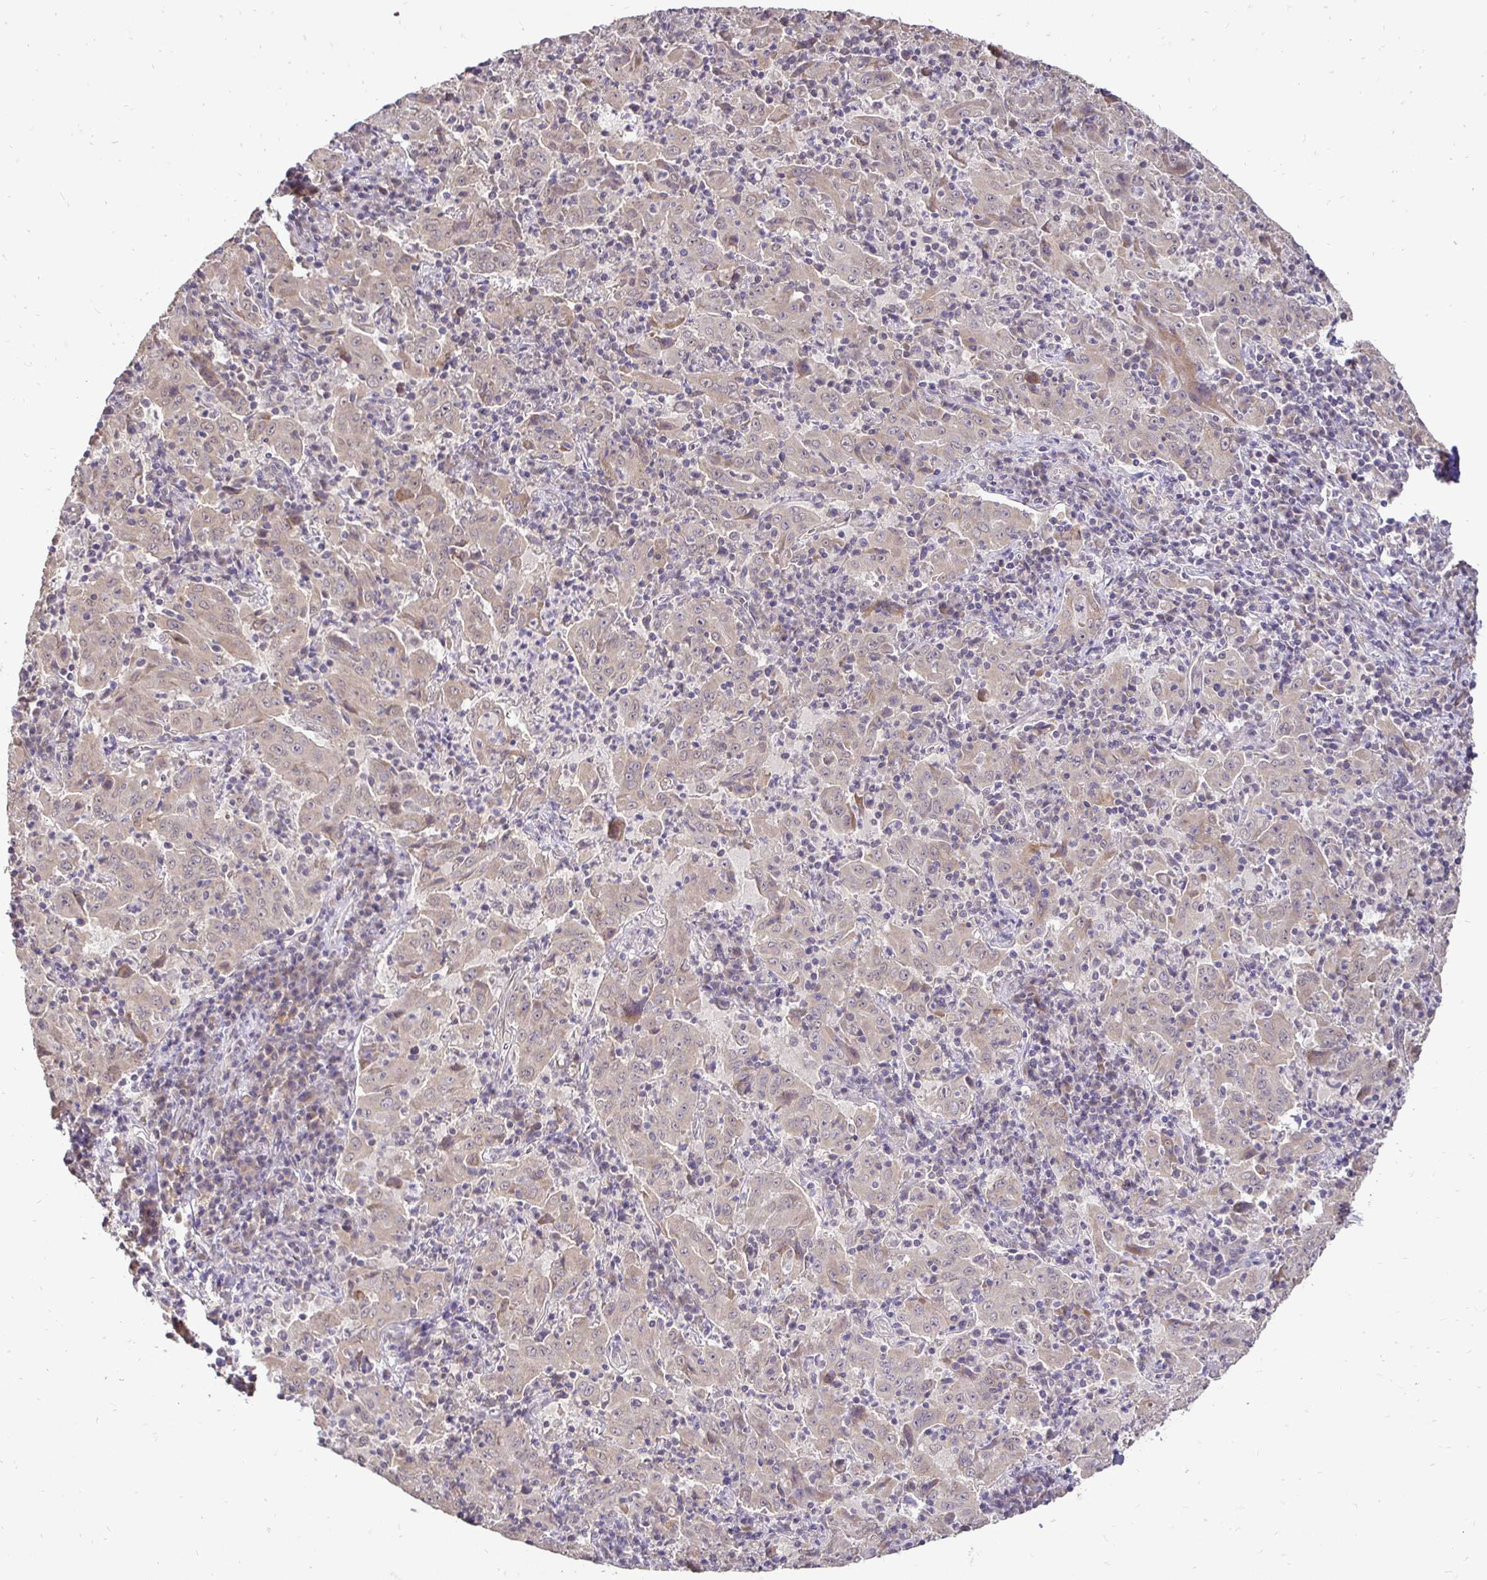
{"staining": {"intensity": "weak", "quantity": ">75%", "location": "cytoplasmic/membranous"}, "tissue": "pancreatic cancer", "cell_type": "Tumor cells", "image_type": "cancer", "snomed": [{"axis": "morphology", "description": "Adenocarcinoma, NOS"}, {"axis": "topography", "description": "Pancreas"}], "caption": "An immunohistochemistry photomicrograph of neoplastic tissue is shown. Protein staining in brown shows weak cytoplasmic/membranous positivity in pancreatic cancer (adenocarcinoma) within tumor cells. The staining was performed using DAB to visualize the protein expression in brown, while the nuclei were stained in blue with hematoxylin (Magnification: 20x).", "gene": "RHEBL1", "patient": {"sex": "male", "age": 63}}